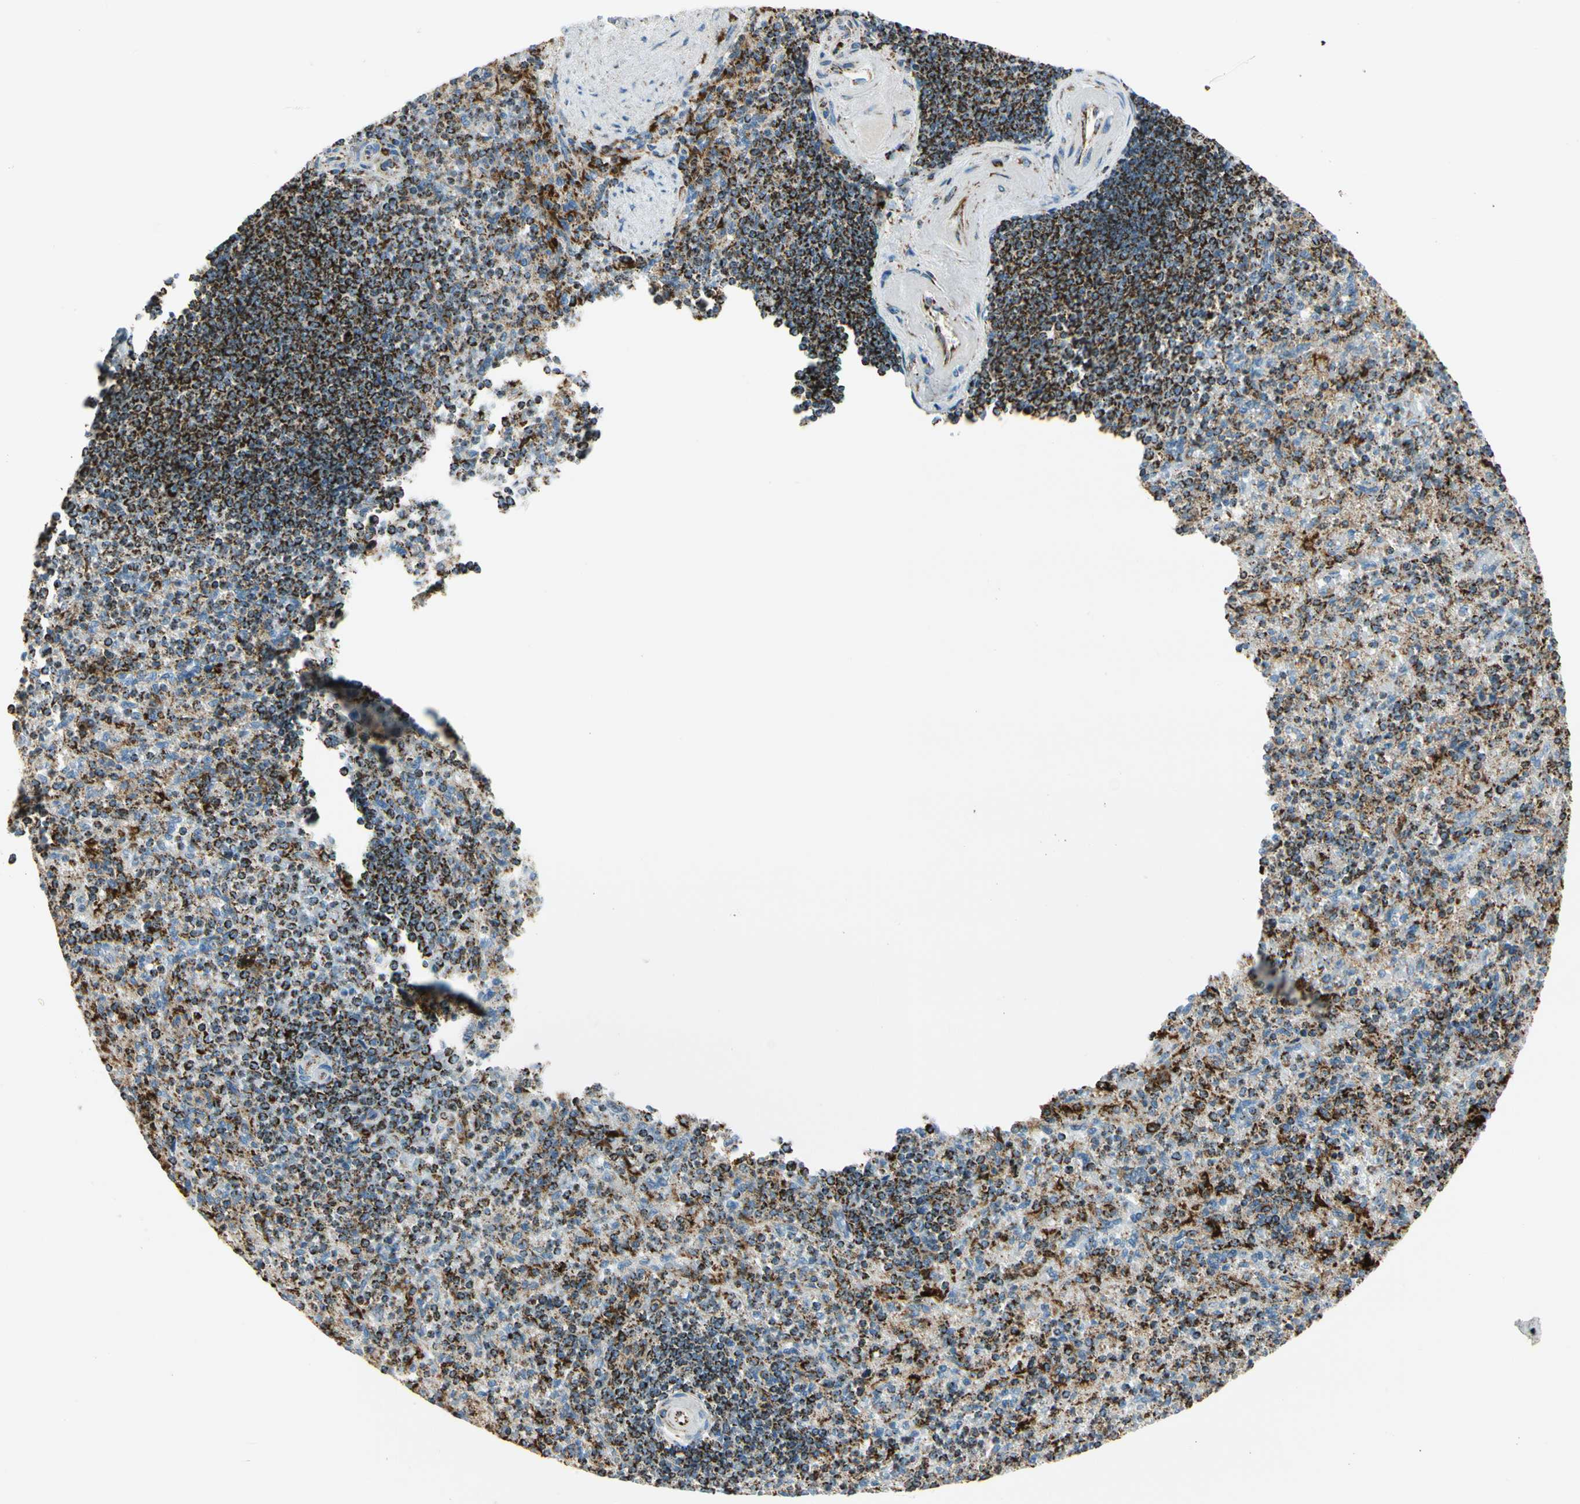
{"staining": {"intensity": "moderate", "quantity": "25%-75%", "location": "cytoplasmic/membranous"}, "tissue": "spleen", "cell_type": "Cells in red pulp", "image_type": "normal", "snomed": [{"axis": "morphology", "description": "Normal tissue, NOS"}, {"axis": "topography", "description": "Spleen"}], "caption": "Benign spleen demonstrates moderate cytoplasmic/membranous positivity in approximately 25%-75% of cells in red pulp, visualized by immunohistochemistry. (DAB (3,3'-diaminobenzidine) = brown stain, brightfield microscopy at high magnification).", "gene": "ME2", "patient": {"sex": "female", "age": 74}}